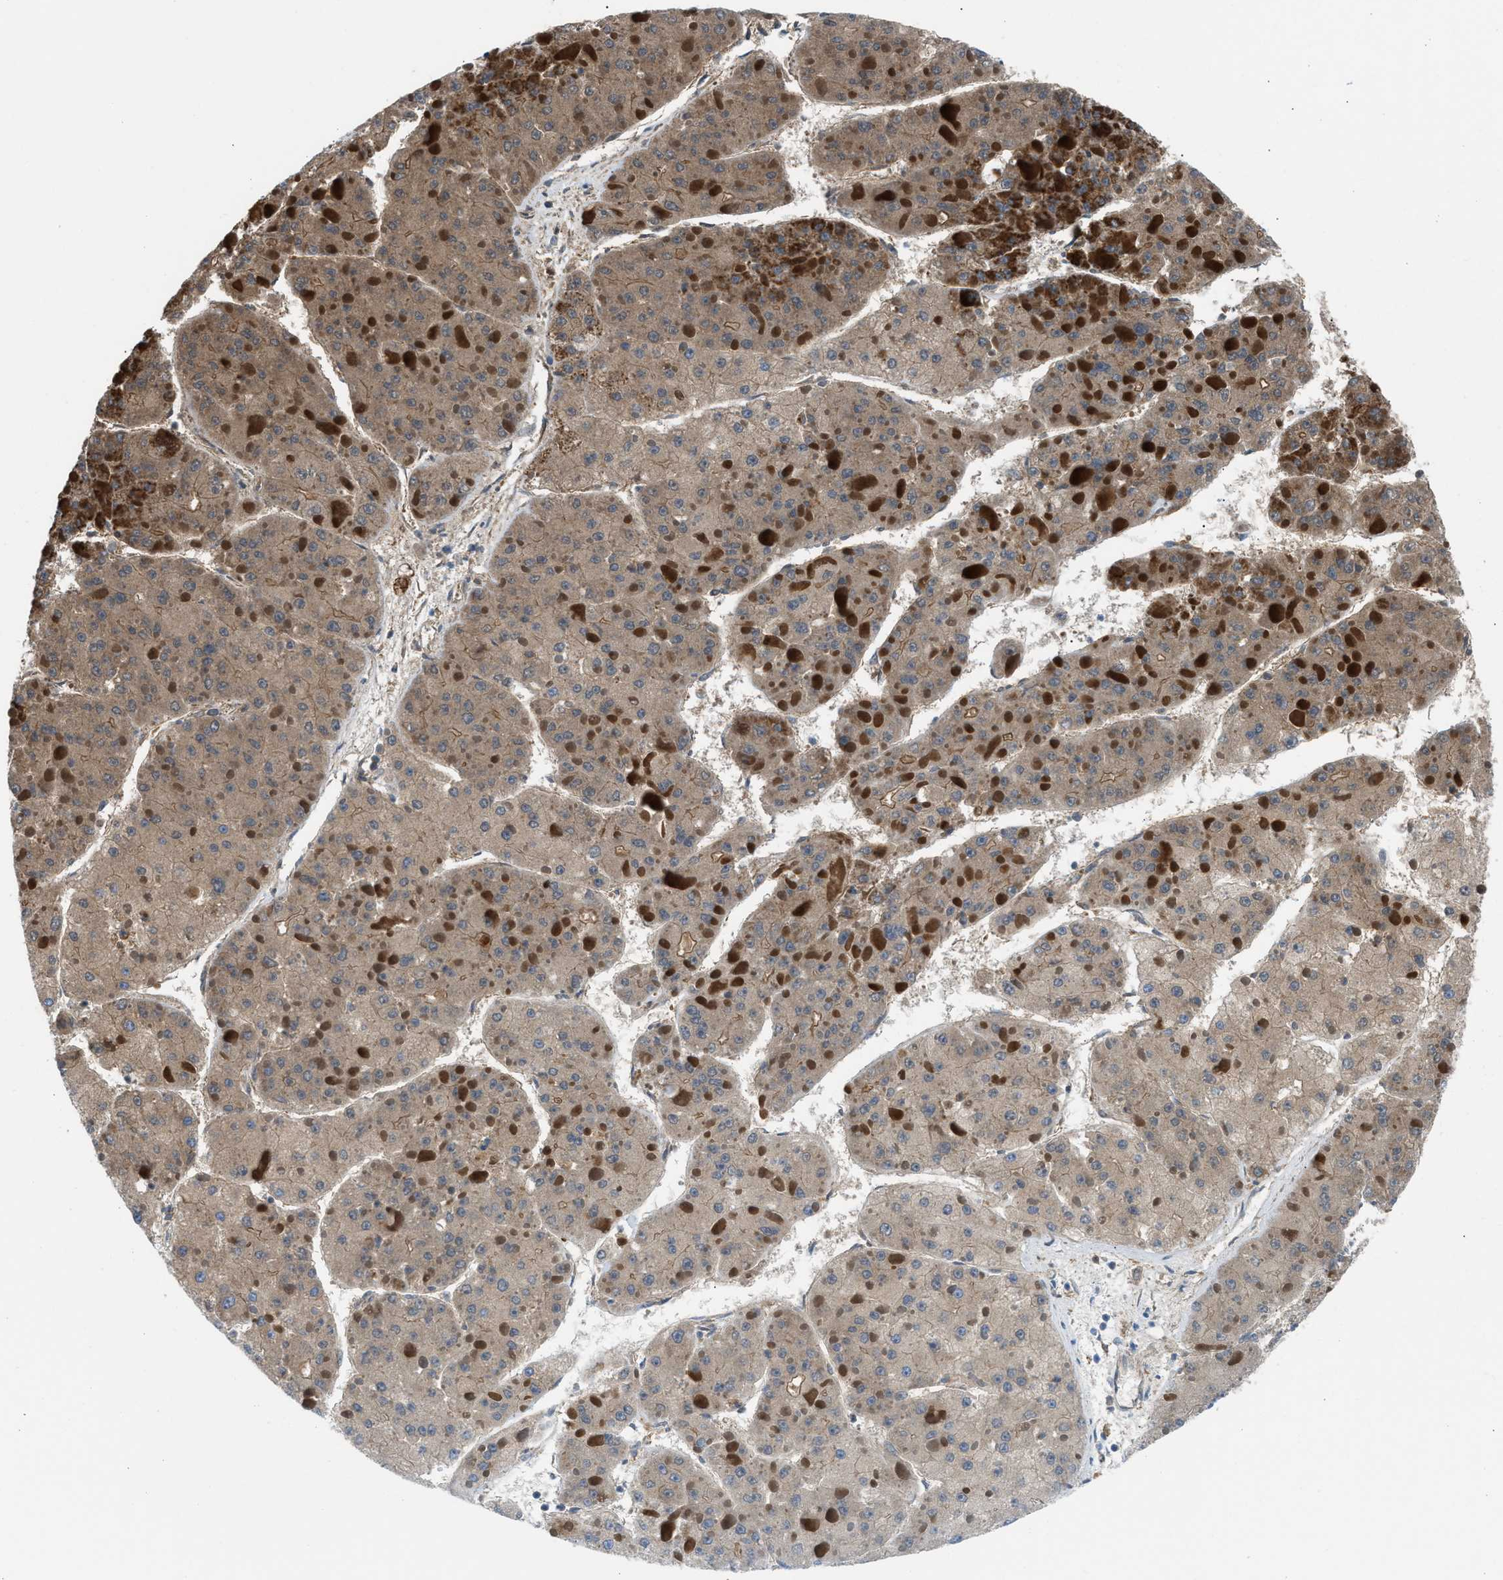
{"staining": {"intensity": "moderate", "quantity": ">75%", "location": "cytoplasmic/membranous"}, "tissue": "liver cancer", "cell_type": "Tumor cells", "image_type": "cancer", "snomed": [{"axis": "morphology", "description": "Carcinoma, Hepatocellular, NOS"}, {"axis": "topography", "description": "Liver"}], "caption": "Human liver hepatocellular carcinoma stained for a protein (brown) displays moderate cytoplasmic/membranous positive staining in about >75% of tumor cells.", "gene": "SLC10A3", "patient": {"sex": "female", "age": 73}}